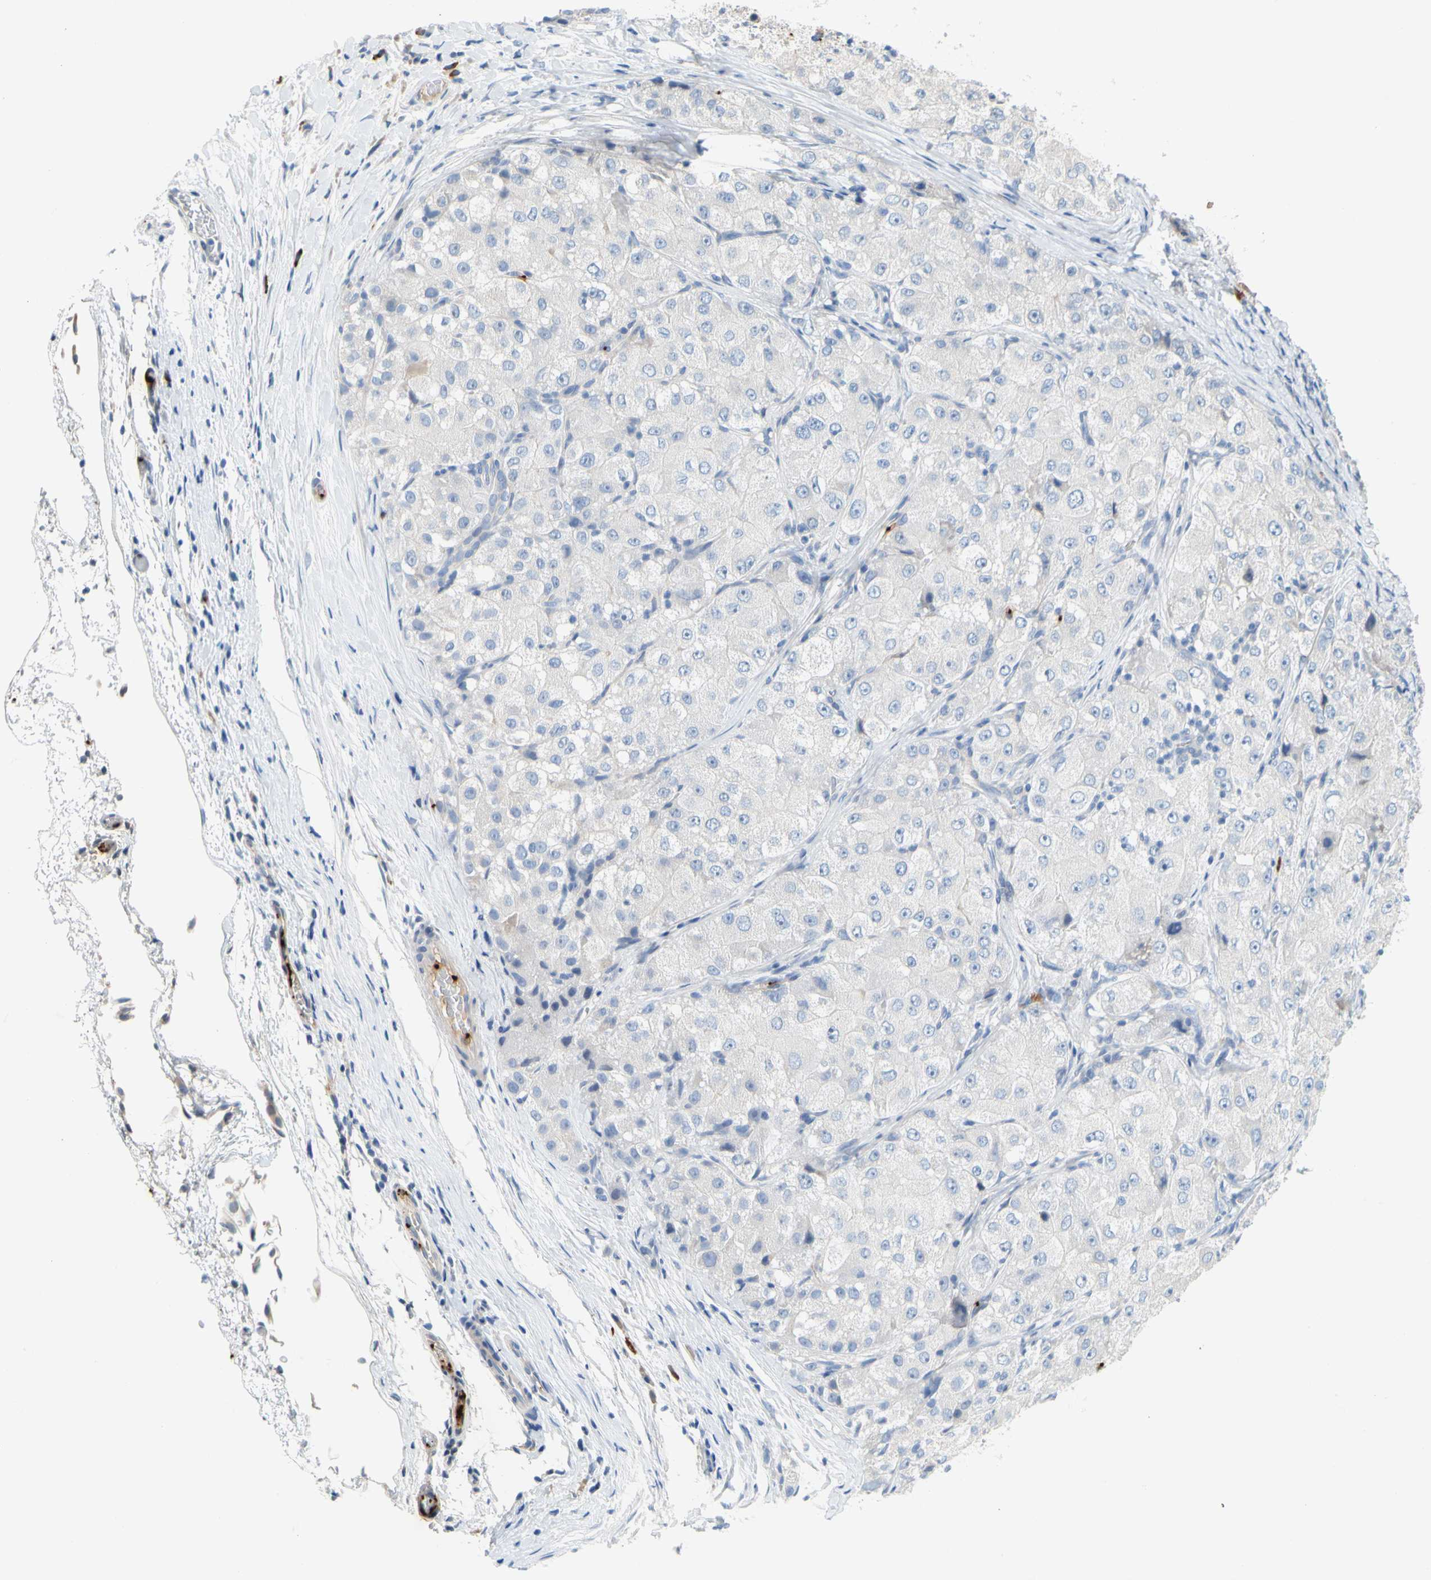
{"staining": {"intensity": "negative", "quantity": "none", "location": "none"}, "tissue": "liver cancer", "cell_type": "Tumor cells", "image_type": "cancer", "snomed": [{"axis": "morphology", "description": "Carcinoma, Hepatocellular, NOS"}, {"axis": "topography", "description": "Liver"}], "caption": "Tumor cells are negative for protein expression in human liver cancer.", "gene": "PPBP", "patient": {"sex": "male", "age": 80}}